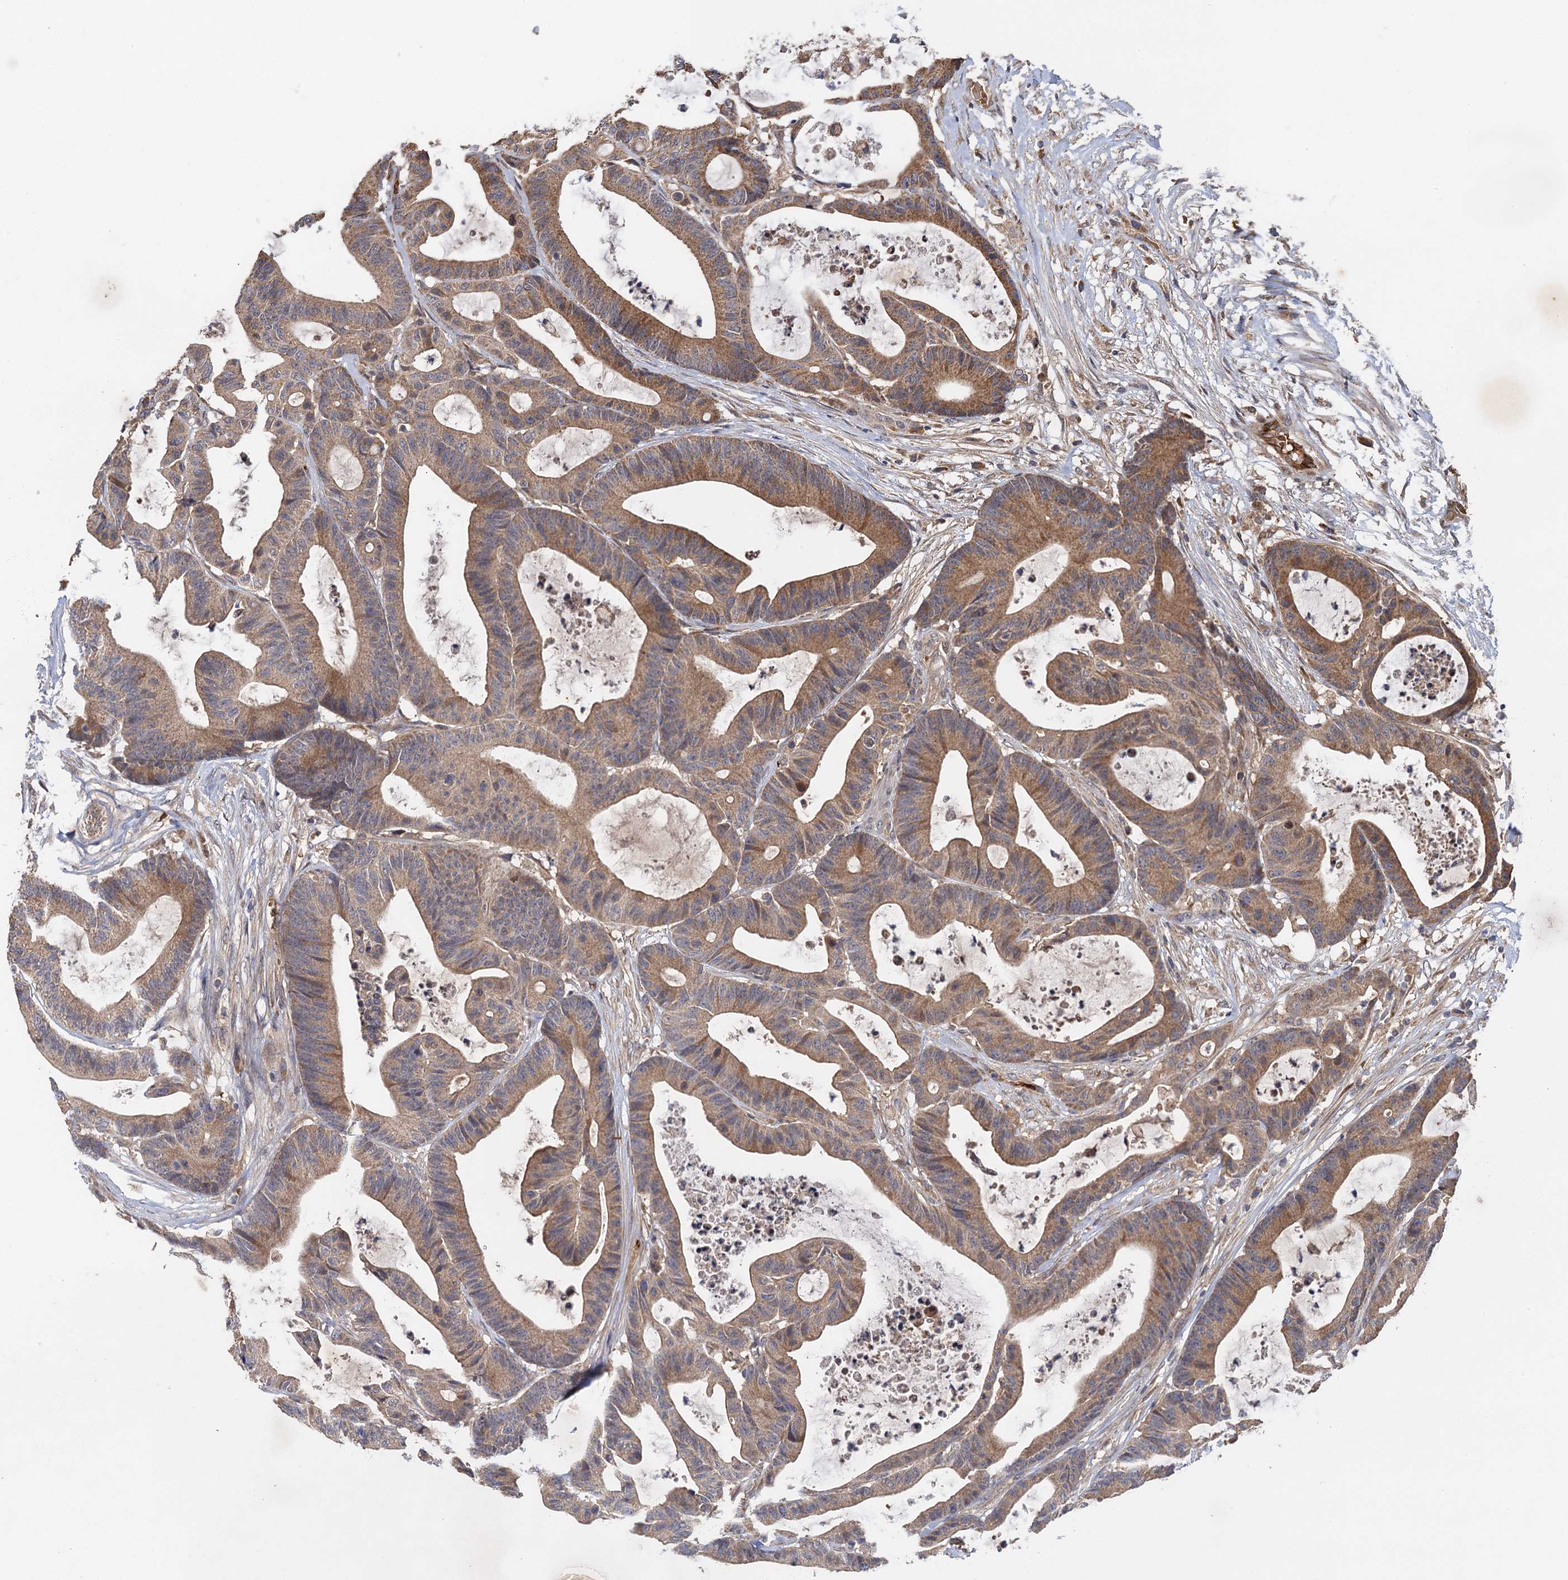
{"staining": {"intensity": "moderate", "quantity": ">75%", "location": "cytoplasmic/membranous"}, "tissue": "colorectal cancer", "cell_type": "Tumor cells", "image_type": "cancer", "snomed": [{"axis": "morphology", "description": "Adenocarcinoma, NOS"}, {"axis": "topography", "description": "Colon"}], "caption": "The photomicrograph shows a brown stain indicating the presence of a protein in the cytoplasmic/membranous of tumor cells in colorectal adenocarcinoma.", "gene": "SNX32", "patient": {"sex": "female", "age": 84}}